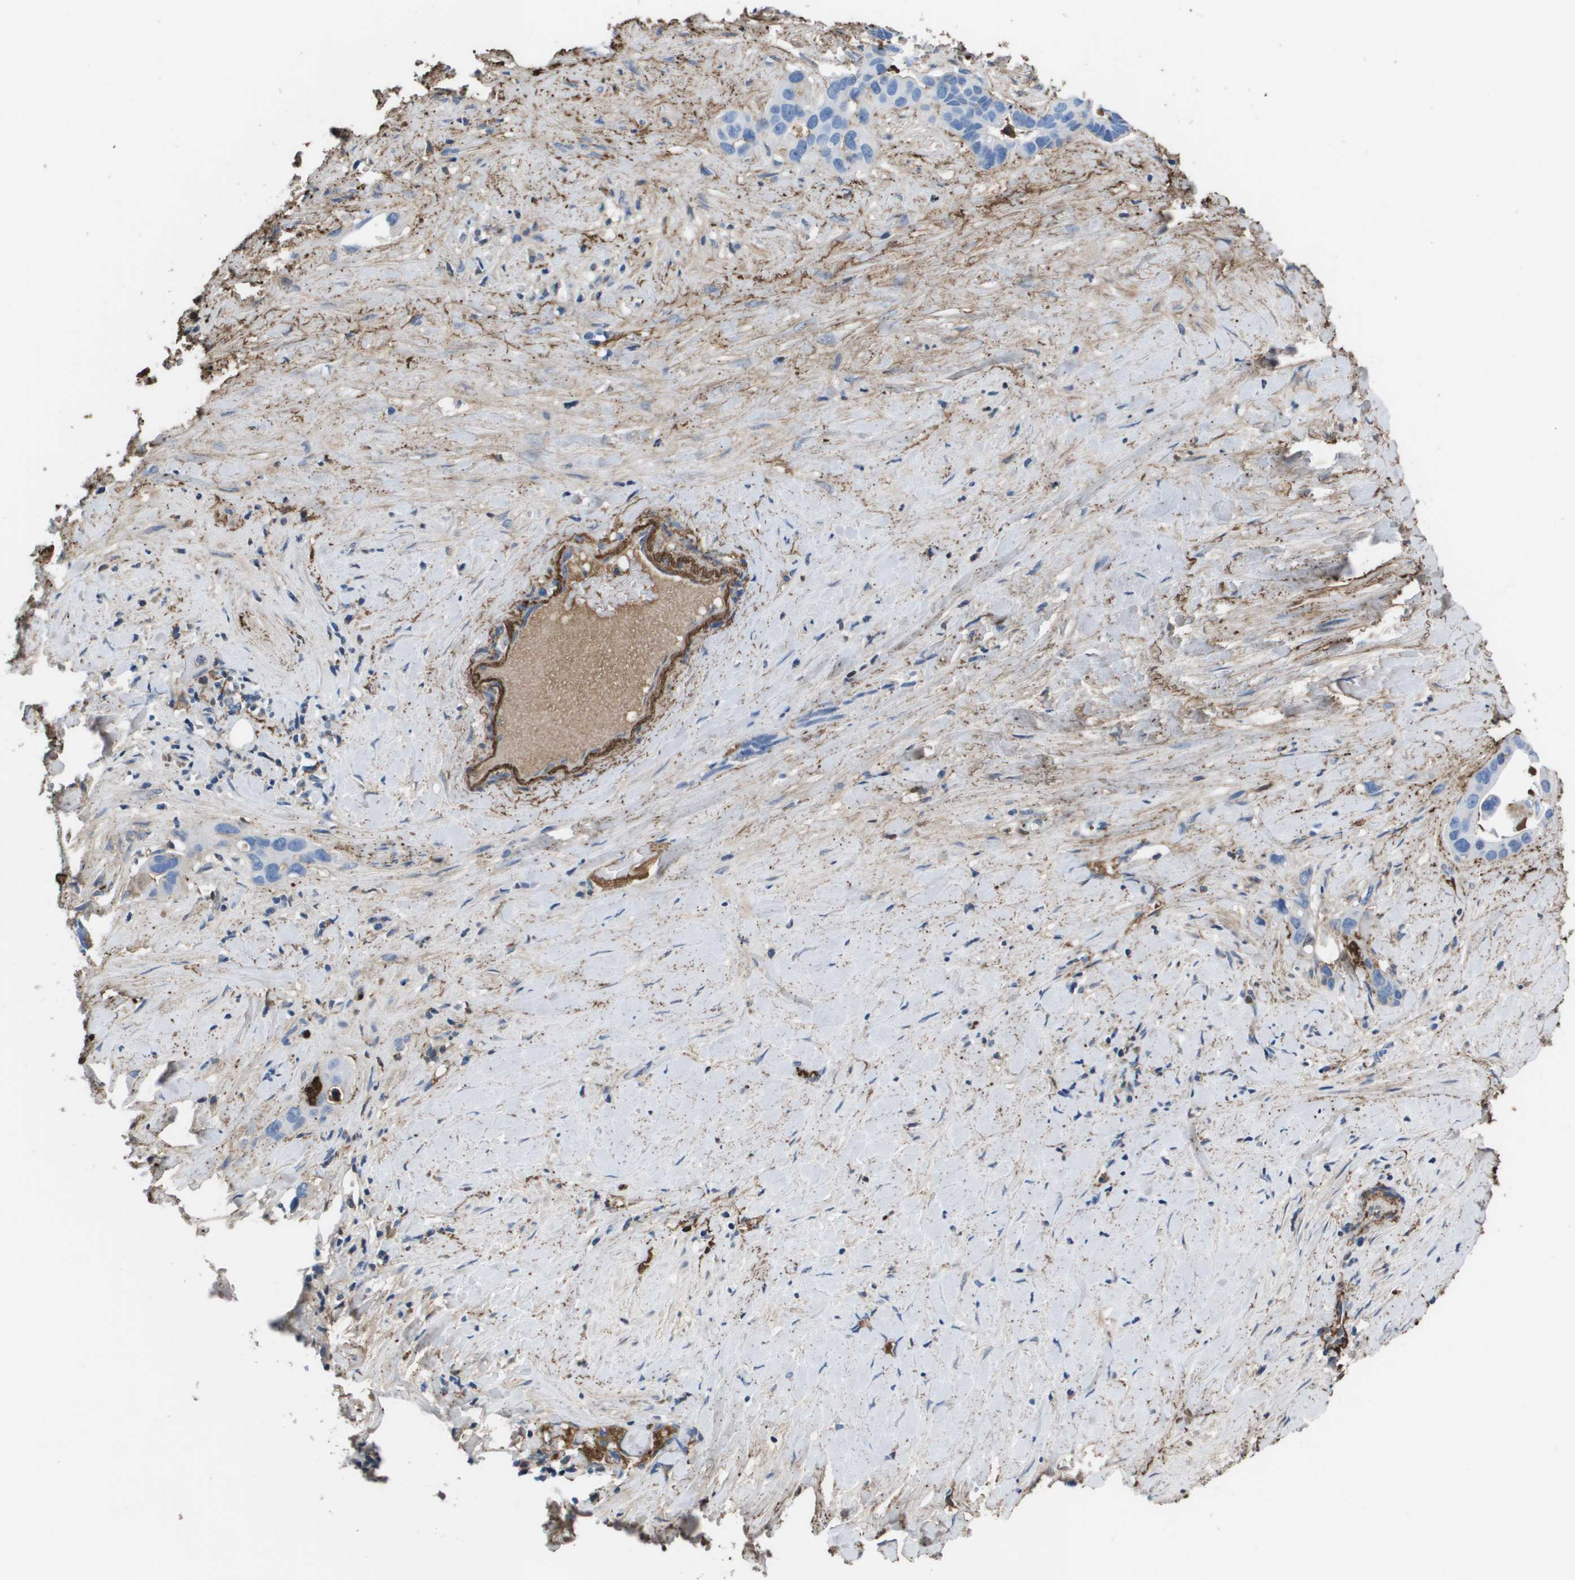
{"staining": {"intensity": "negative", "quantity": "none", "location": "none"}, "tissue": "liver cancer", "cell_type": "Tumor cells", "image_type": "cancer", "snomed": [{"axis": "morphology", "description": "Cholangiocarcinoma"}, {"axis": "topography", "description": "Liver"}], "caption": "A photomicrograph of liver cancer (cholangiocarcinoma) stained for a protein shows no brown staining in tumor cells.", "gene": "VTN", "patient": {"sex": "female", "age": 65}}